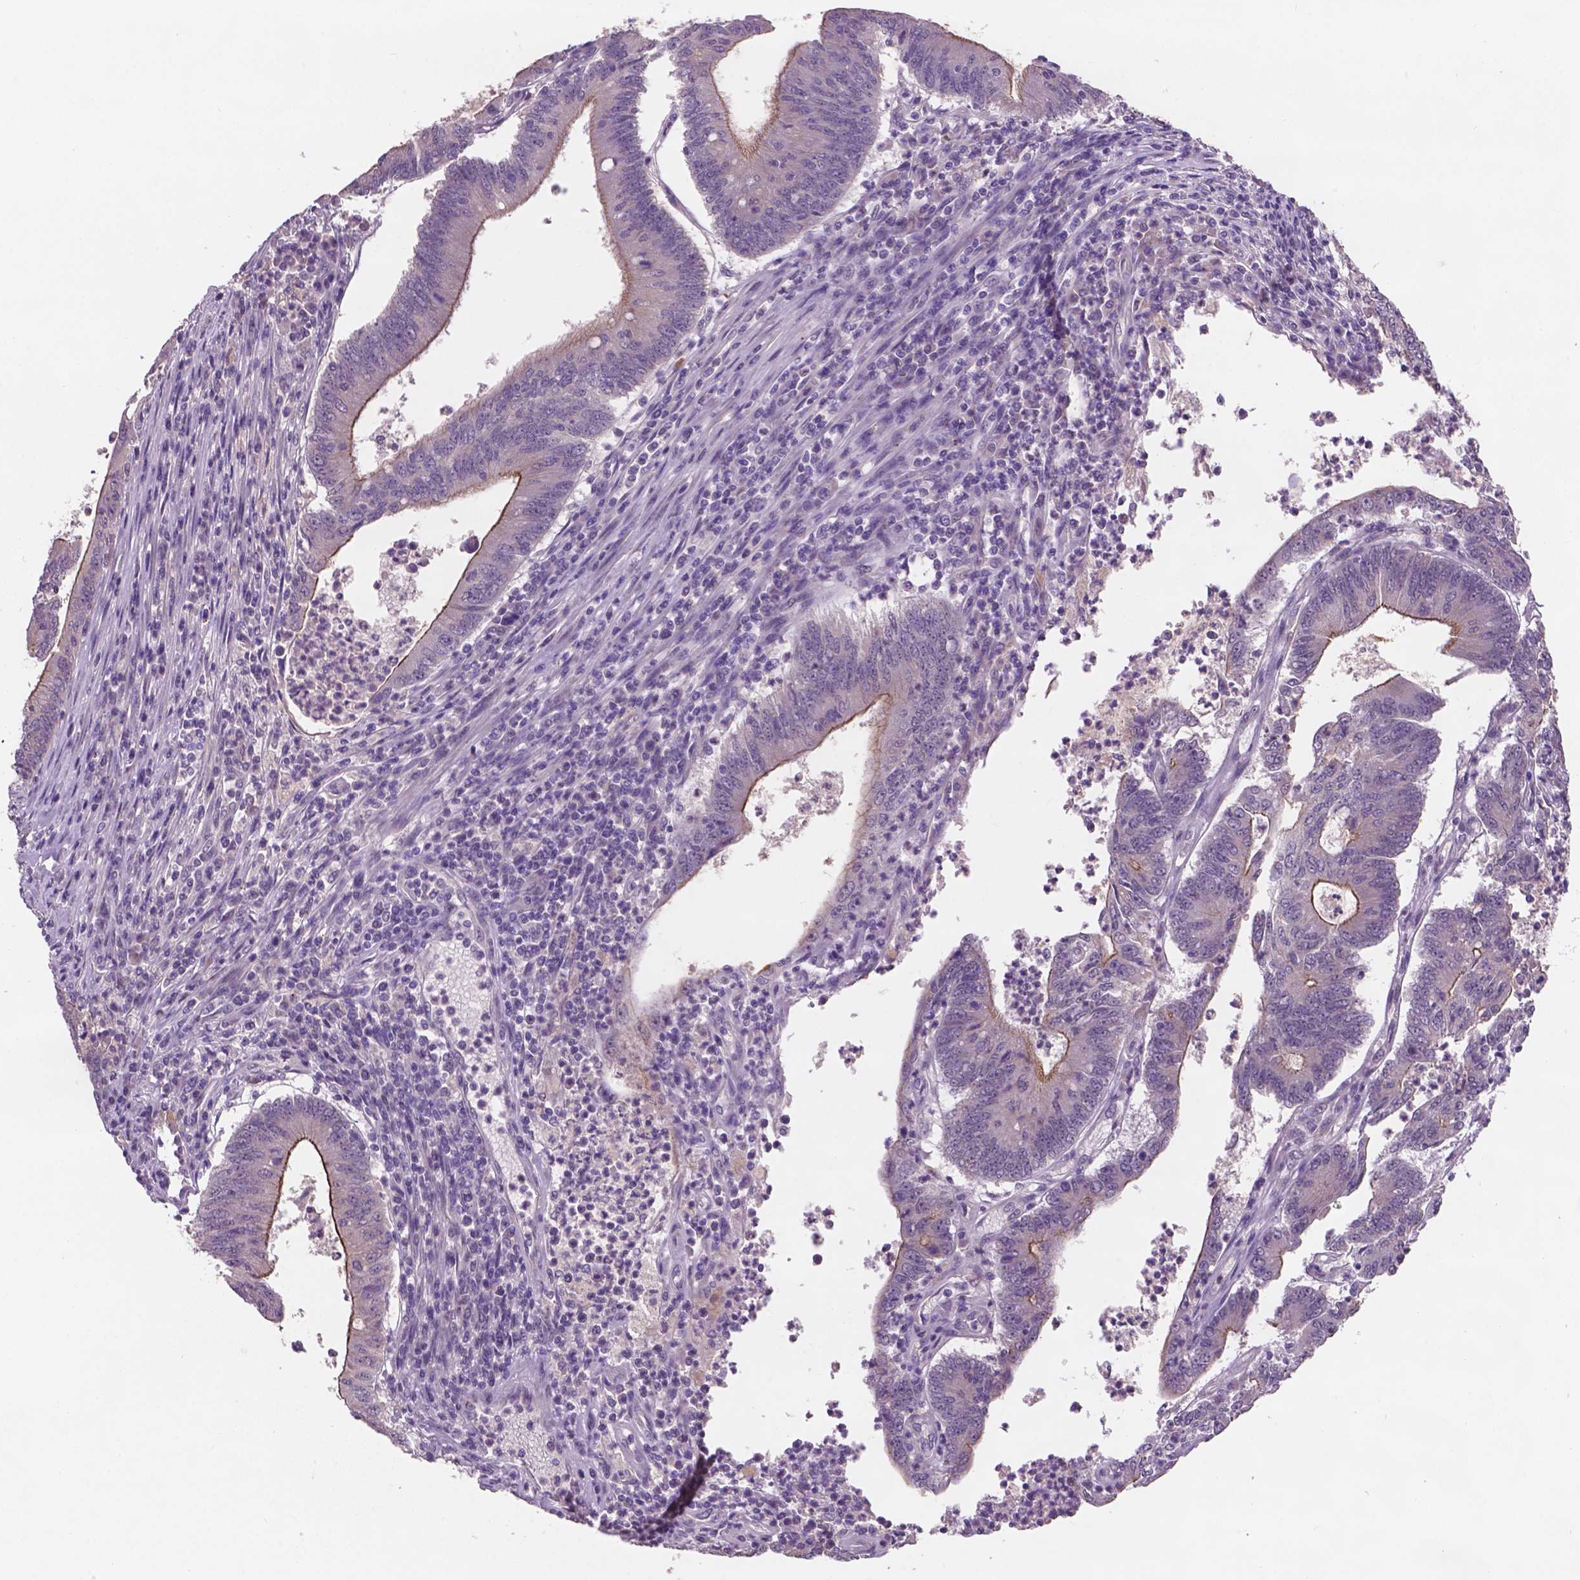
{"staining": {"intensity": "moderate", "quantity": "<25%", "location": "cytoplasmic/membranous"}, "tissue": "colorectal cancer", "cell_type": "Tumor cells", "image_type": "cancer", "snomed": [{"axis": "morphology", "description": "Adenocarcinoma, NOS"}, {"axis": "topography", "description": "Colon"}], "caption": "Immunohistochemistry (IHC) staining of colorectal cancer, which demonstrates low levels of moderate cytoplasmic/membranous staining in about <25% of tumor cells indicating moderate cytoplasmic/membranous protein positivity. The staining was performed using DAB (3,3'-diaminobenzidine) (brown) for protein detection and nuclei were counterstained in hematoxylin (blue).", "gene": "GXYLT2", "patient": {"sex": "female", "age": 70}}